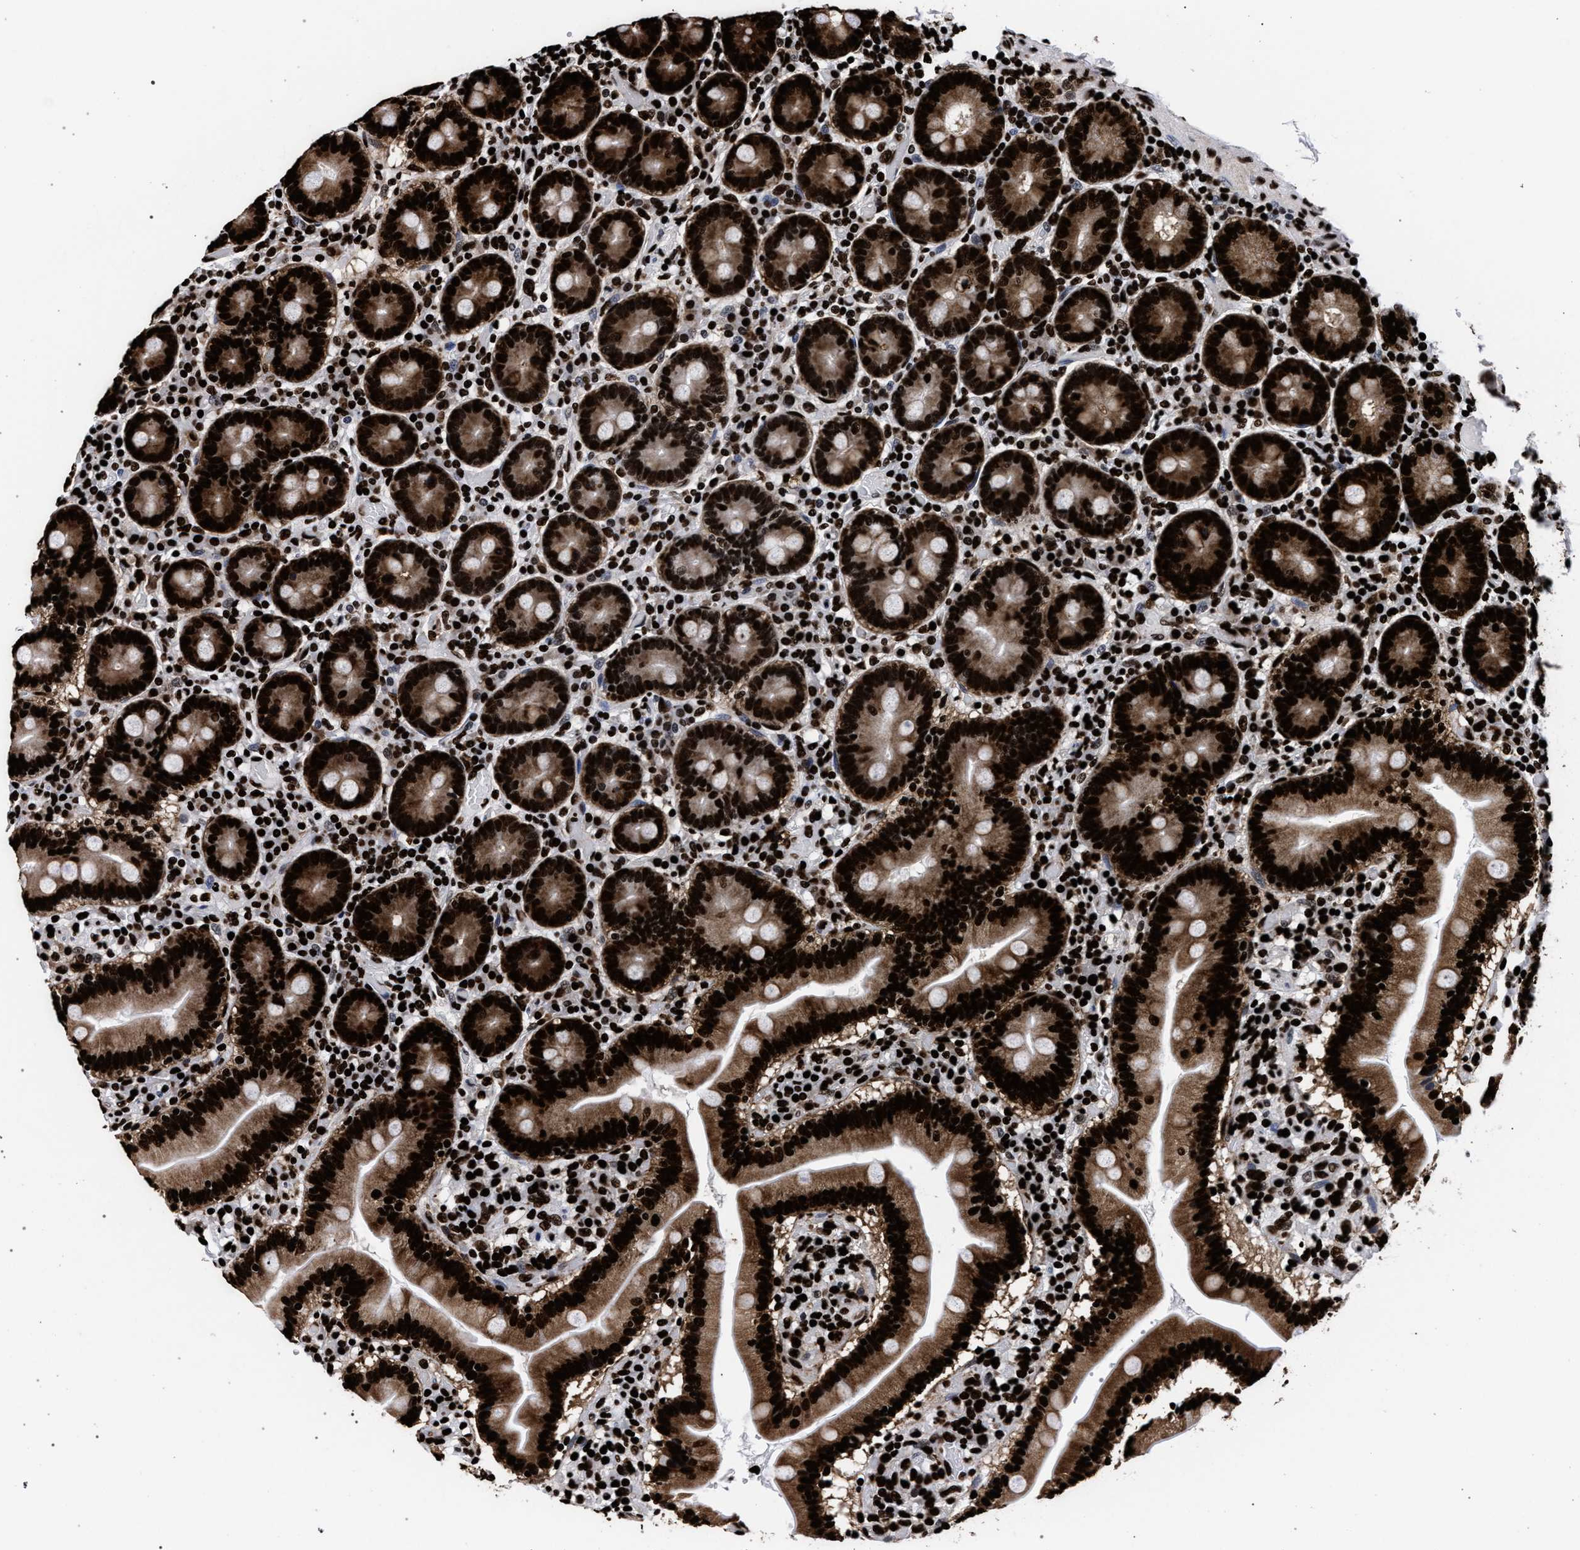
{"staining": {"intensity": "strong", "quantity": ">75%", "location": "cytoplasmic/membranous,nuclear"}, "tissue": "duodenum", "cell_type": "Glandular cells", "image_type": "normal", "snomed": [{"axis": "morphology", "description": "Normal tissue, NOS"}, {"axis": "topography", "description": "Duodenum"}], "caption": "This histopathology image exhibits immunohistochemistry staining of unremarkable duodenum, with high strong cytoplasmic/membranous,nuclear staining in approximately >75% of glandular cells.", "gene": "HNRNPA1", "patient": {"sex": "male", "age": 66}}